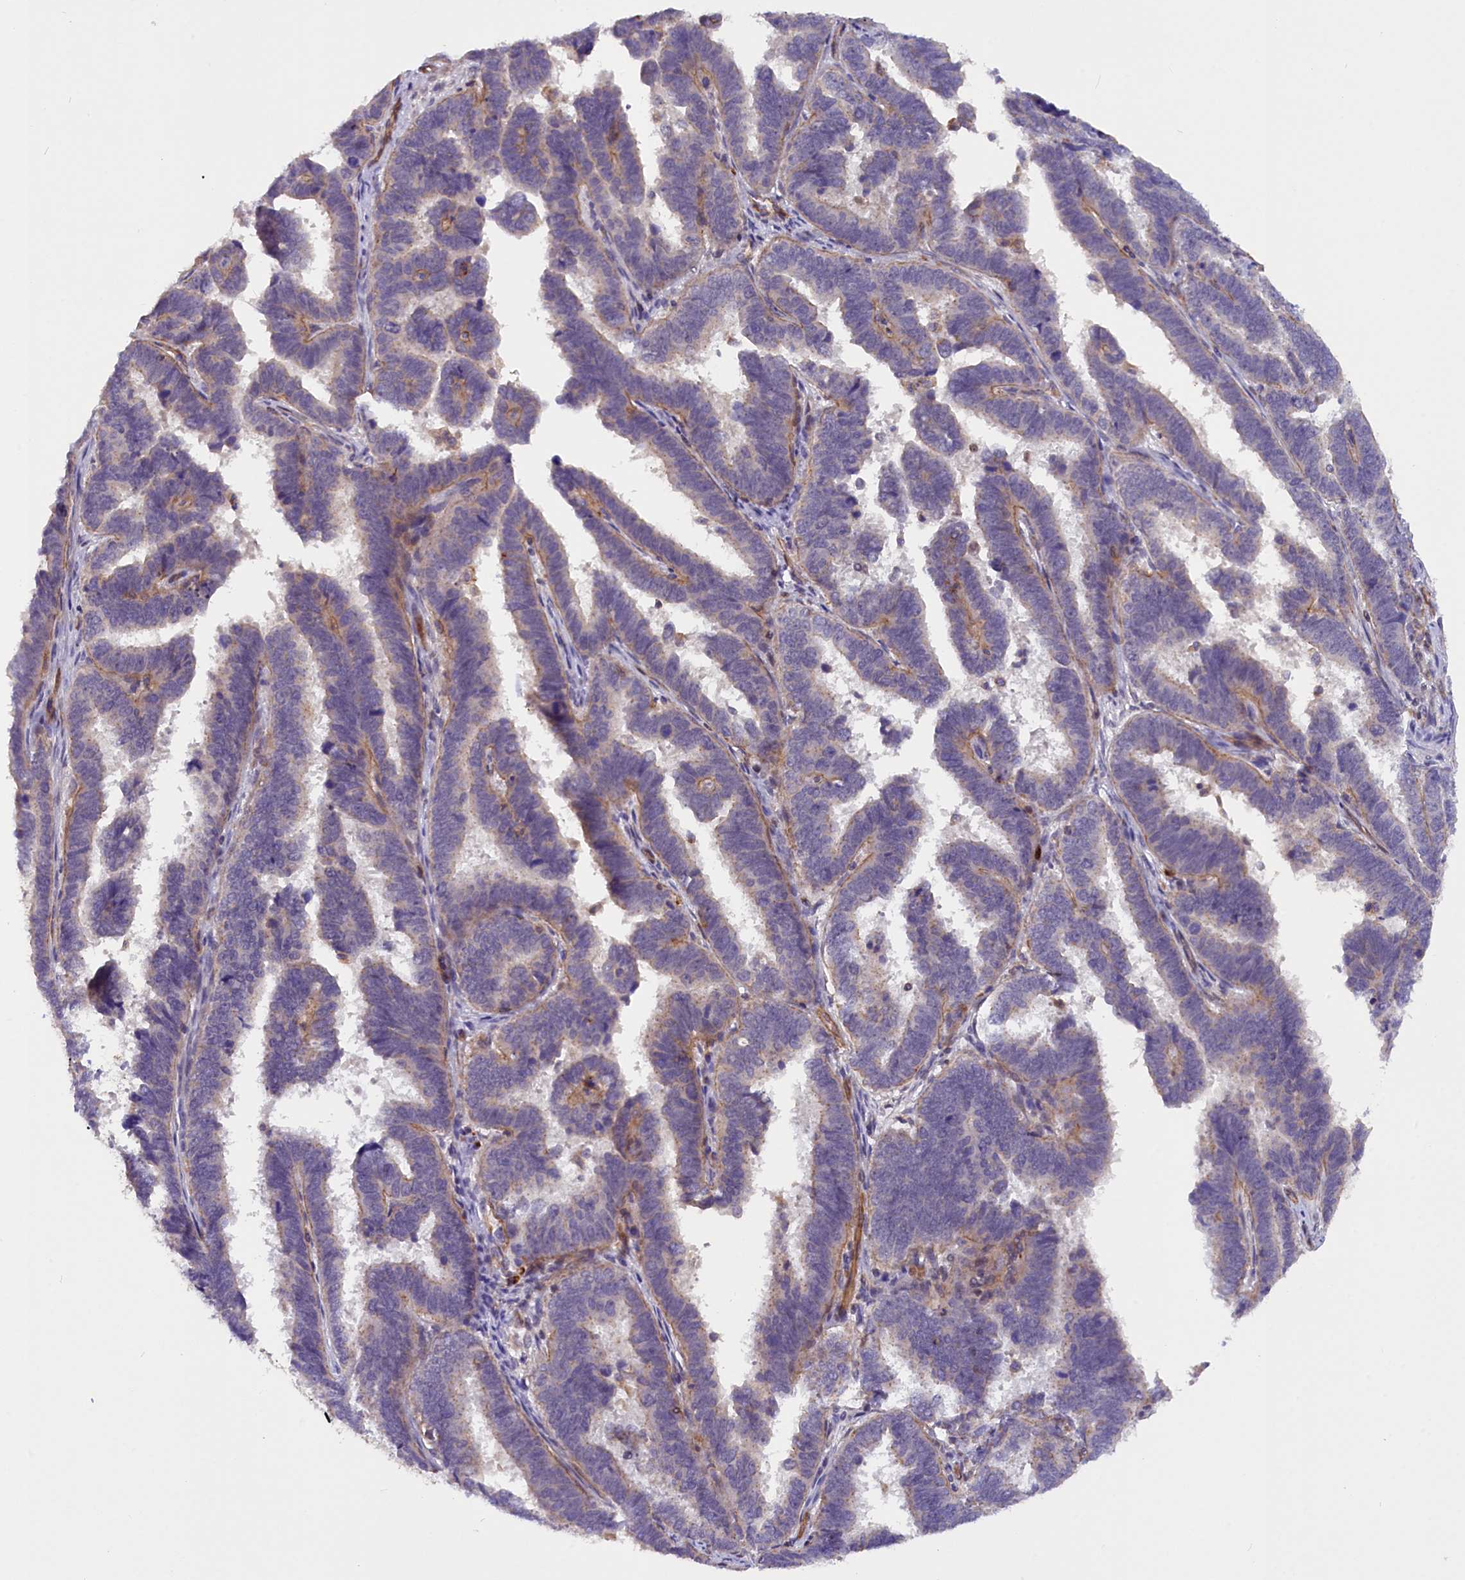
{"staining": {"intensity": "negative", "quantity": "none", "location": "none"}, "tissue": "endometrial cancer", "cell_type": "Tumor cells", "image_type": "cancer", "snomed": [{"axis": "morphology", "description": "Adenocarcinoma, NOS"}, {"axis": "topography", "description": "Endometrium"}], "caption": "Tumor cells show no significant protein positivity in endometrial cancer (adenocarcinoma). (Brightfield microscopy of DAB (3,3'-diaminobenzidine) immunohistochemistry at high magnification).", "gene": "MED20", "patient": {"sex": "female", "age": 75}}